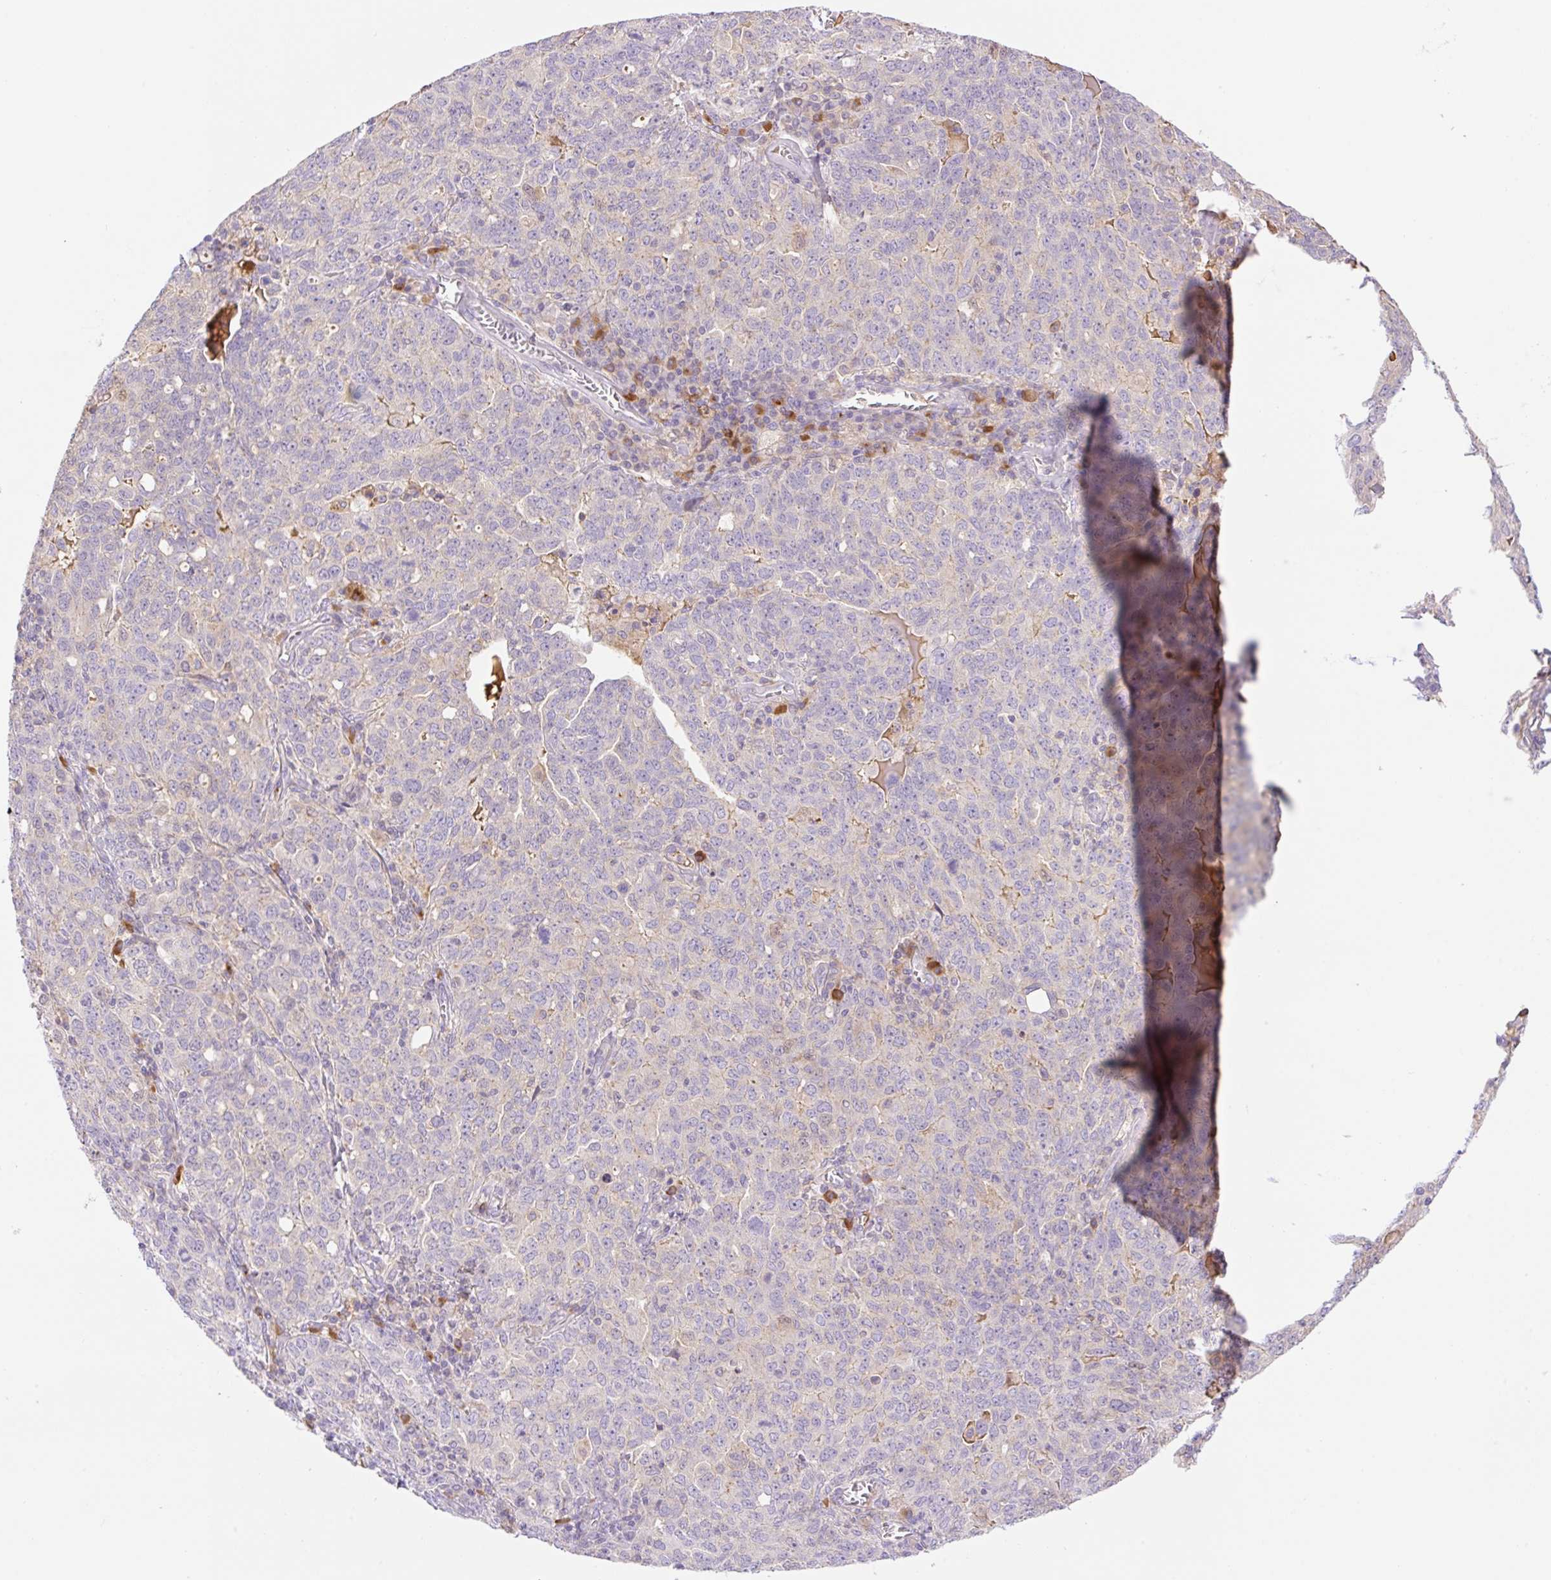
{"staining": {"intensity": "negative", "quantity": "none", "location": "none"}, "tissue": "ovarian cancer", "cell_type": "Tumor cells", "image_type": "cancer", "snomed": [{"axis": "morphology", "description": "Carcinoma, endometroid"}, {"axis": "topography", "description": "Ovary"}], "caption": "This is an immunohistochemistry (IHC) micrograph of ovarian cancer (endometroid carcinoma). There is no staining in tumor cells.", "gene": "DENND5A", "patient": {"sex": "female", "age": 62}}